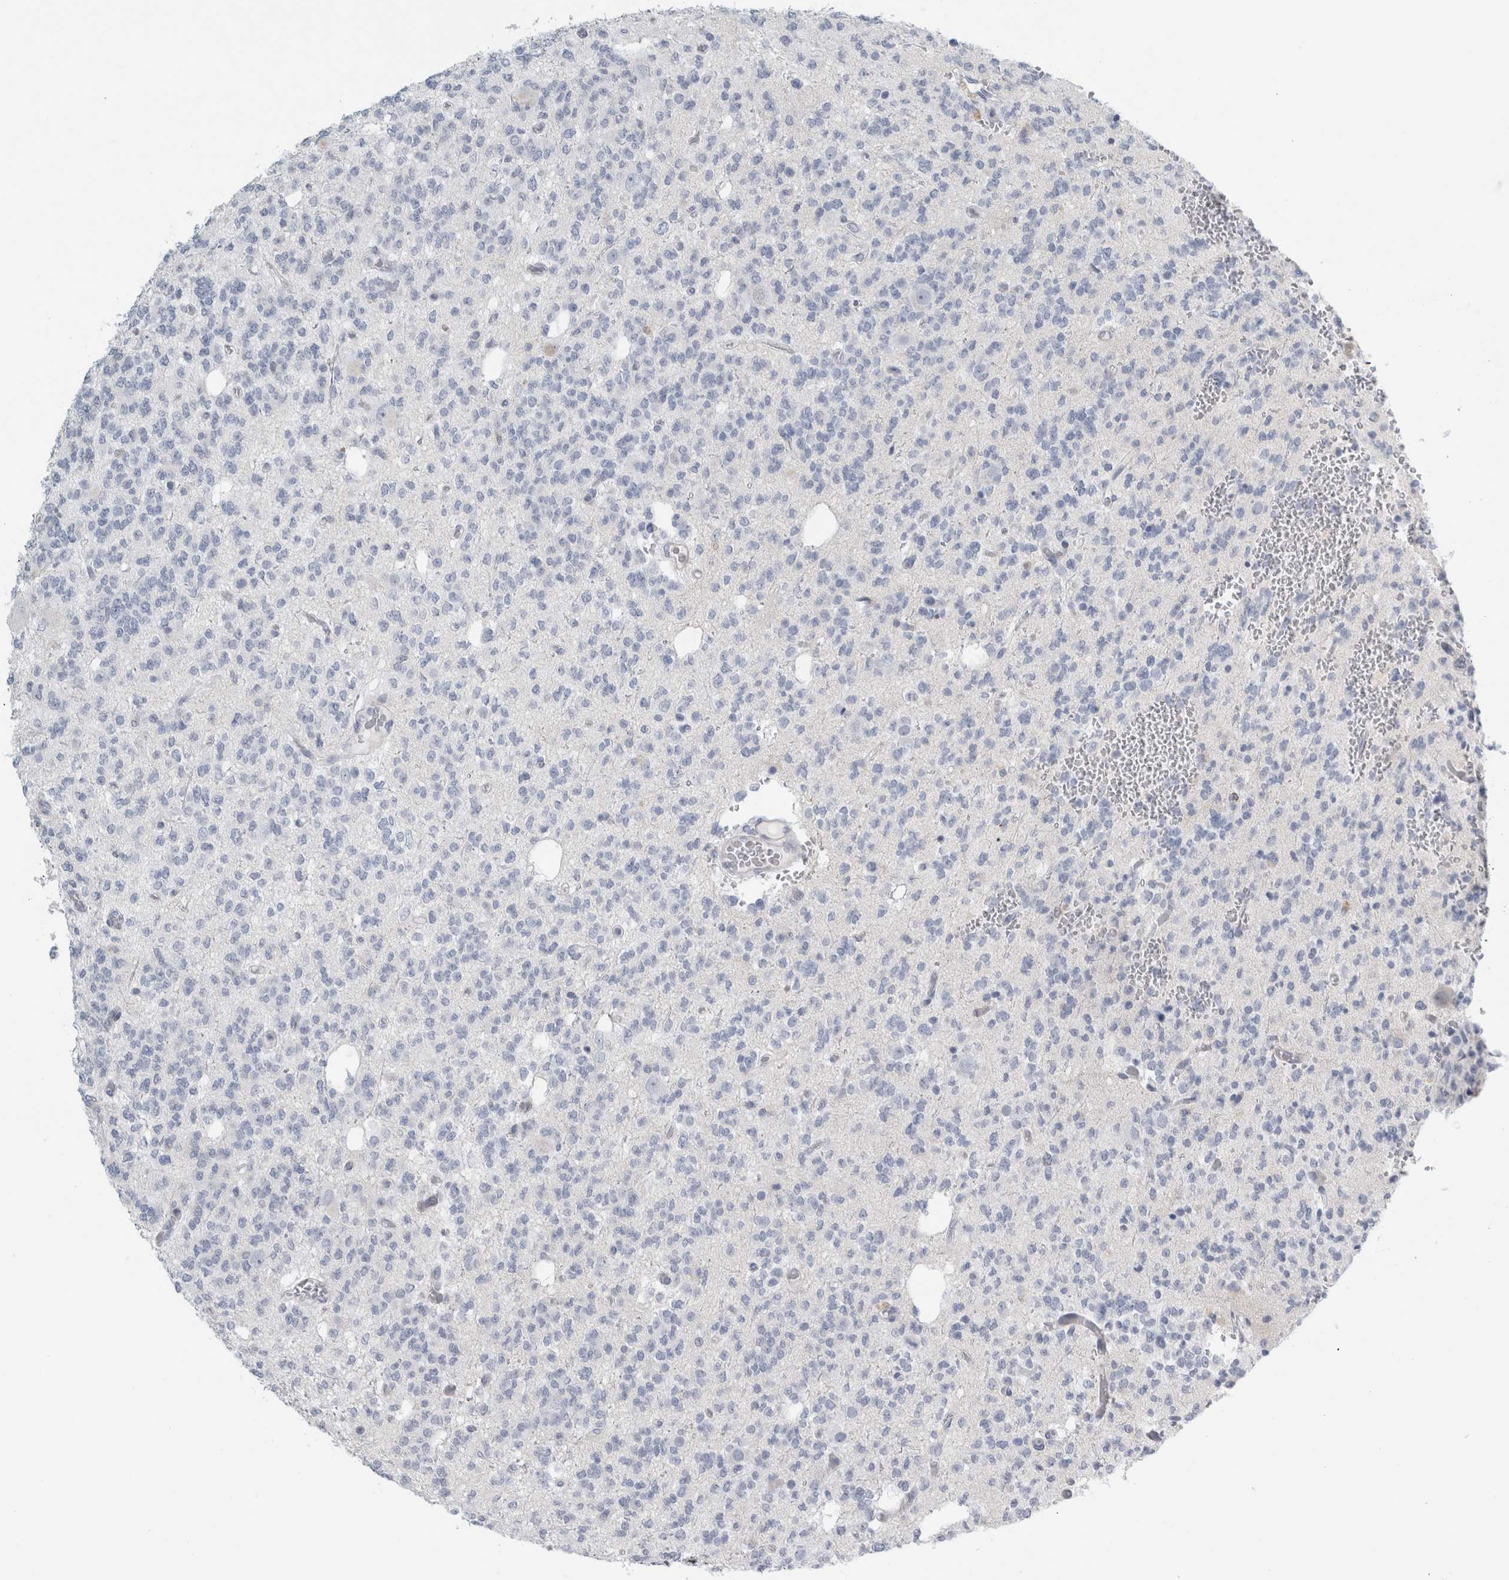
{"staining": {"intensity": "negative", "quantity": "none", "location": "none"}, "tissue": "glioma", "cell_type": "Tumor cells", "image_type": "cancer", "snomed": [{"axis": "morphology", "description": "Glioma, malignant, Low grade"}, {"axis": "topography", "description": "Brain"}], "caption": "Tumor cells show no significant protein positivity in low-grade glioma (malignant).", "gene": "B3GNT3", "patient": {"sex": "male", "age": 38}}